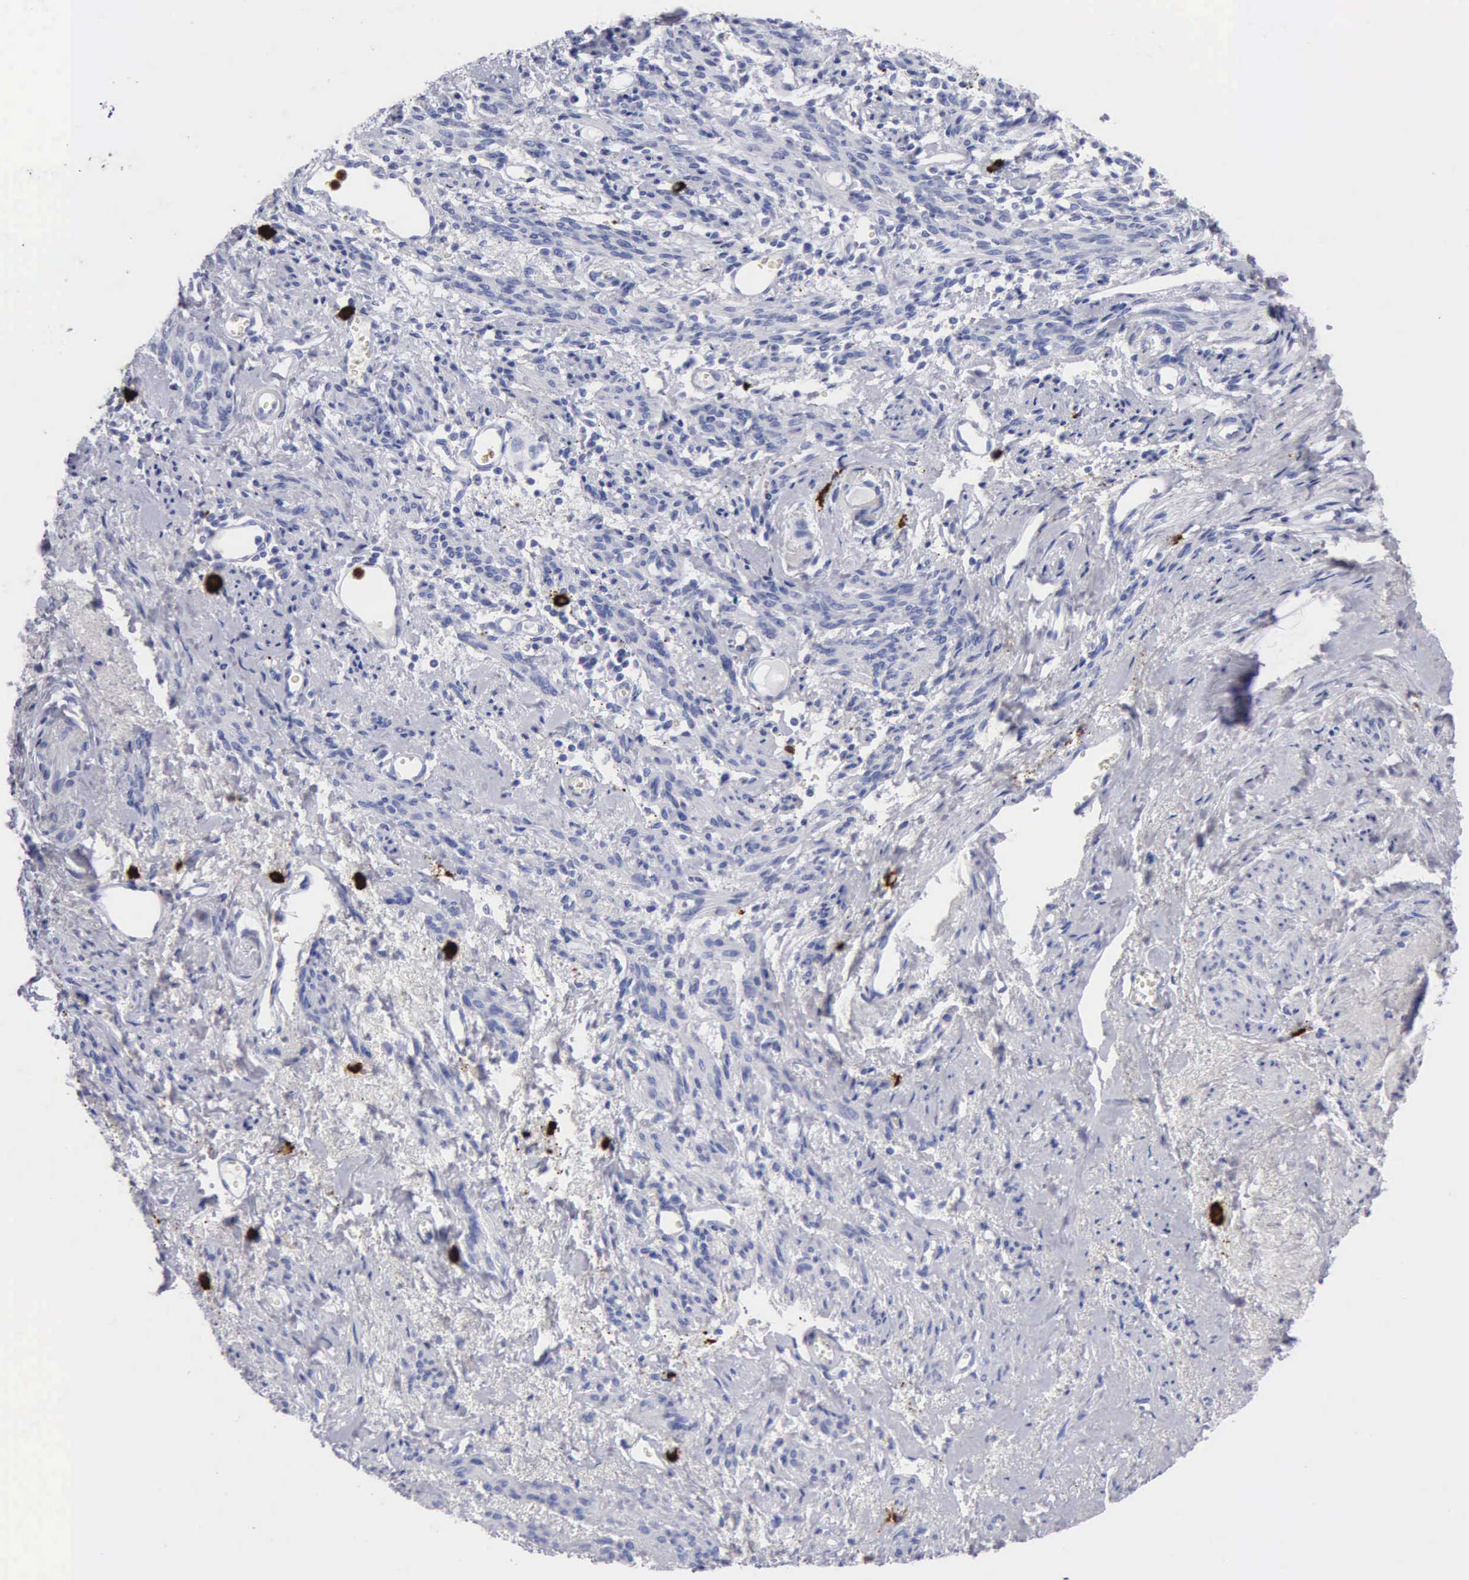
{"staining": {"intensity": "negative", "quantity": "none", "location": "none"}, "tissue": "endometrial cancer", "cell_type": "Tumor cells", "image_type": "cancer", "snomed": [{"axis": "morphology", "description": "Adenocarcinoma, NOS"}, {"axis": "topography", "description": "Endometrium"}], "caption": "Protein analysis of adenocarcinoma (endometrial) reveals no significant positivity in tumor cells.", "gene": "CTSG", "patient": {"sex": "female", "age": 75}}